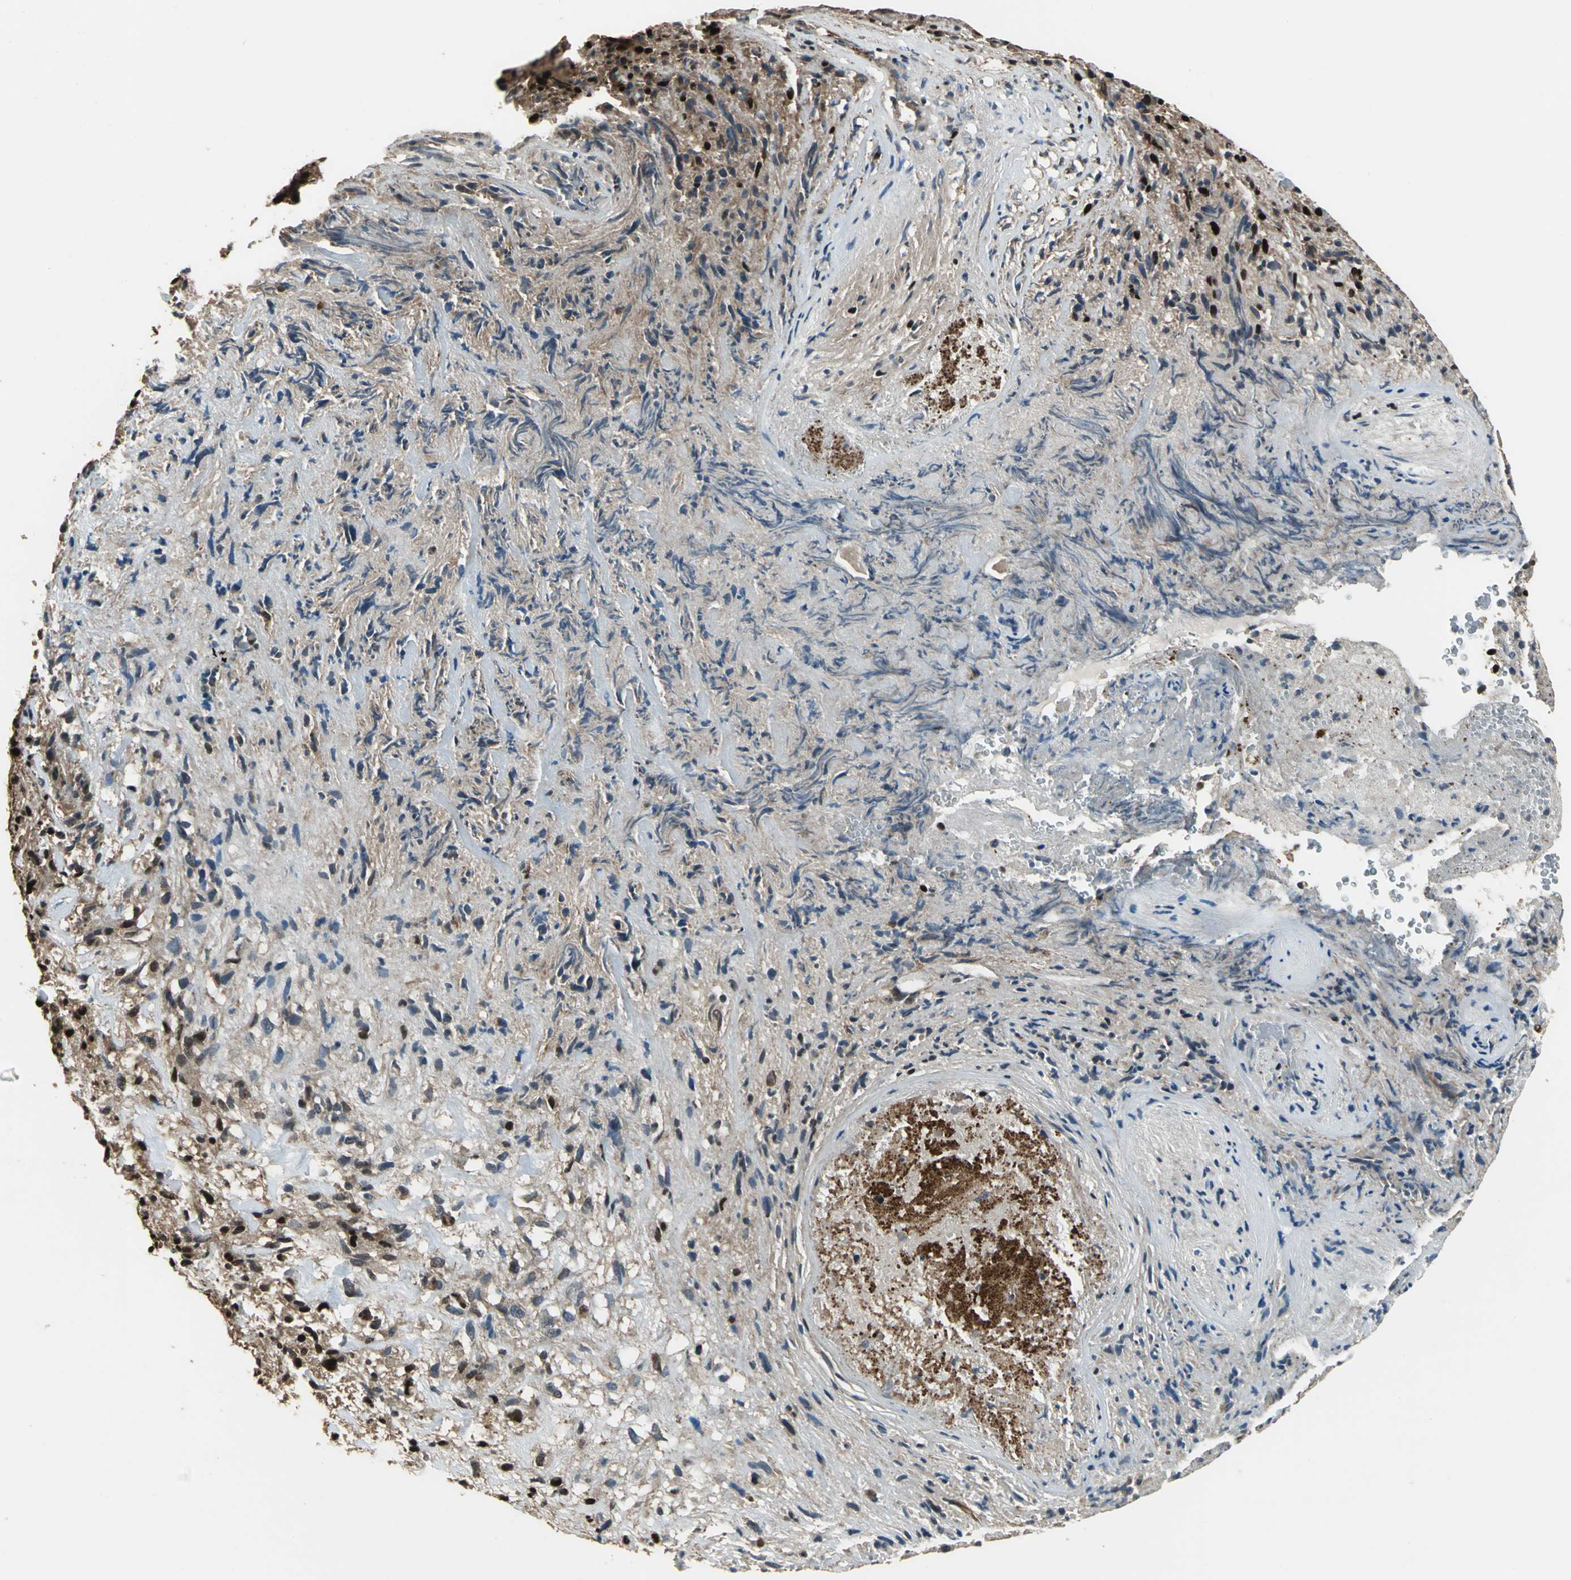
{"staining": {"intensity": "moderate", "quantity": ">75%", "location": "nuclear"}, "tissue": "glioma", "cell_type": "Tumor cells", "image_type": "cancer", "snomed": [{"axis": "morphology", "description": "Normal tissue, NOS"}, {"axis": "morphology", "description": "Glioma, malignant, High grade"}, {"axis": "topography", "description": "Cerebral cortex"}], "caption": "Glioma tissue shows moderate nuclear expression in approximately >75% of tumor cells, visualized by immunohistochemistry.", "gene": "MIS18BP1", "patient": {"sex": "male", "age": 75}}